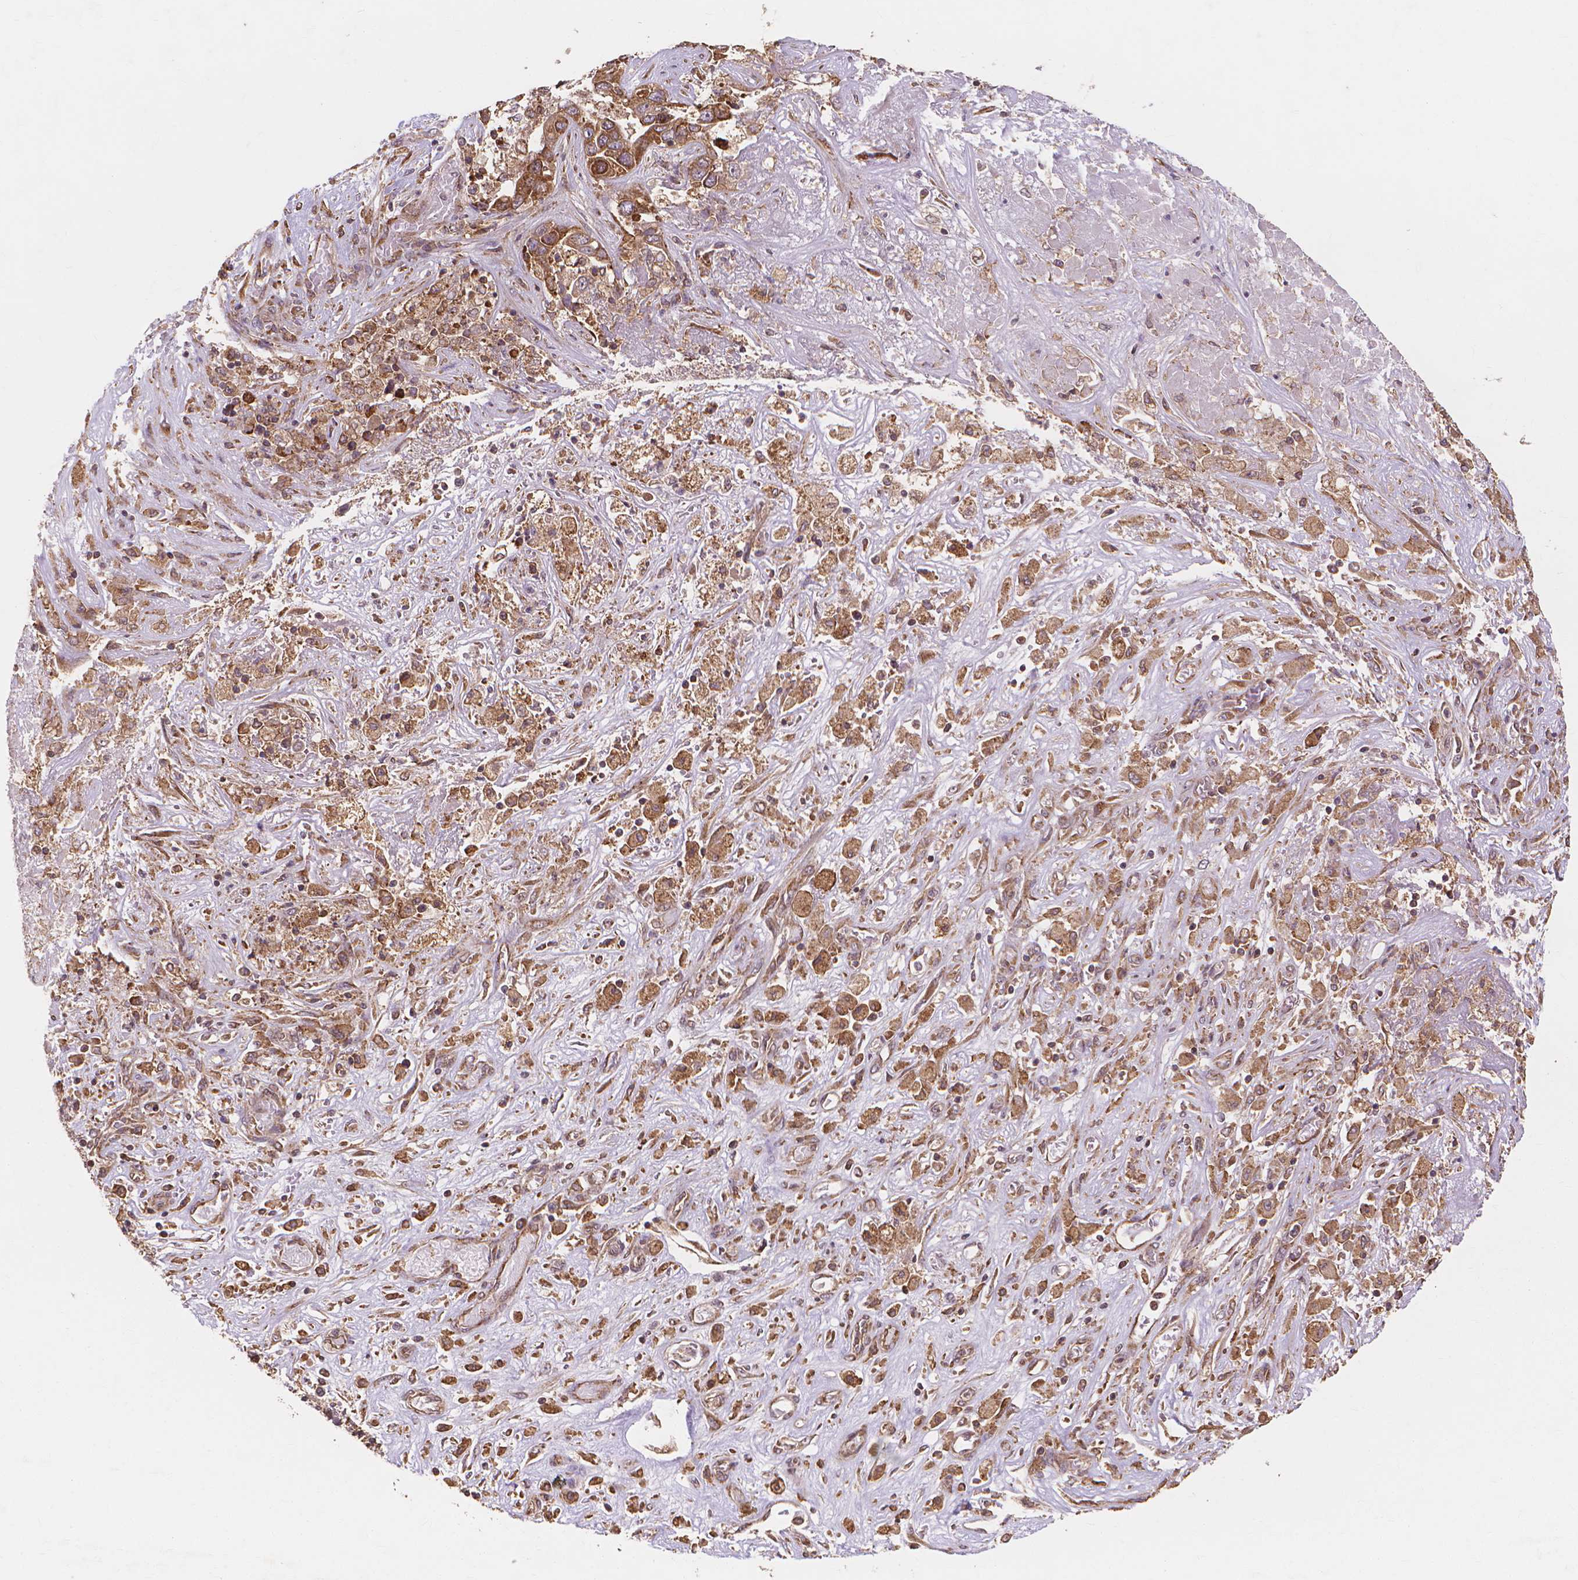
{"staining": {"intensity": "moderate", "quantity": ">75%", "location": "cytoplasmic/membranous"}, "tissue": "liver cancer", "cell_type": "Tumor cells", "image_type": "cancer", "snomed": [{"axis": "morphology", "description": "Cholangiocarcinoma"}, {"axis": "topography", "description": "Liver"}], "caption": "An image of human liver cancer (cholangiocarcinoma) stained for a protein reveals moderate cytoplasmic/membranous brown staining in tumor cells.", "gene": "TAB2", "patient": {"sex": "female", "age": 52}}